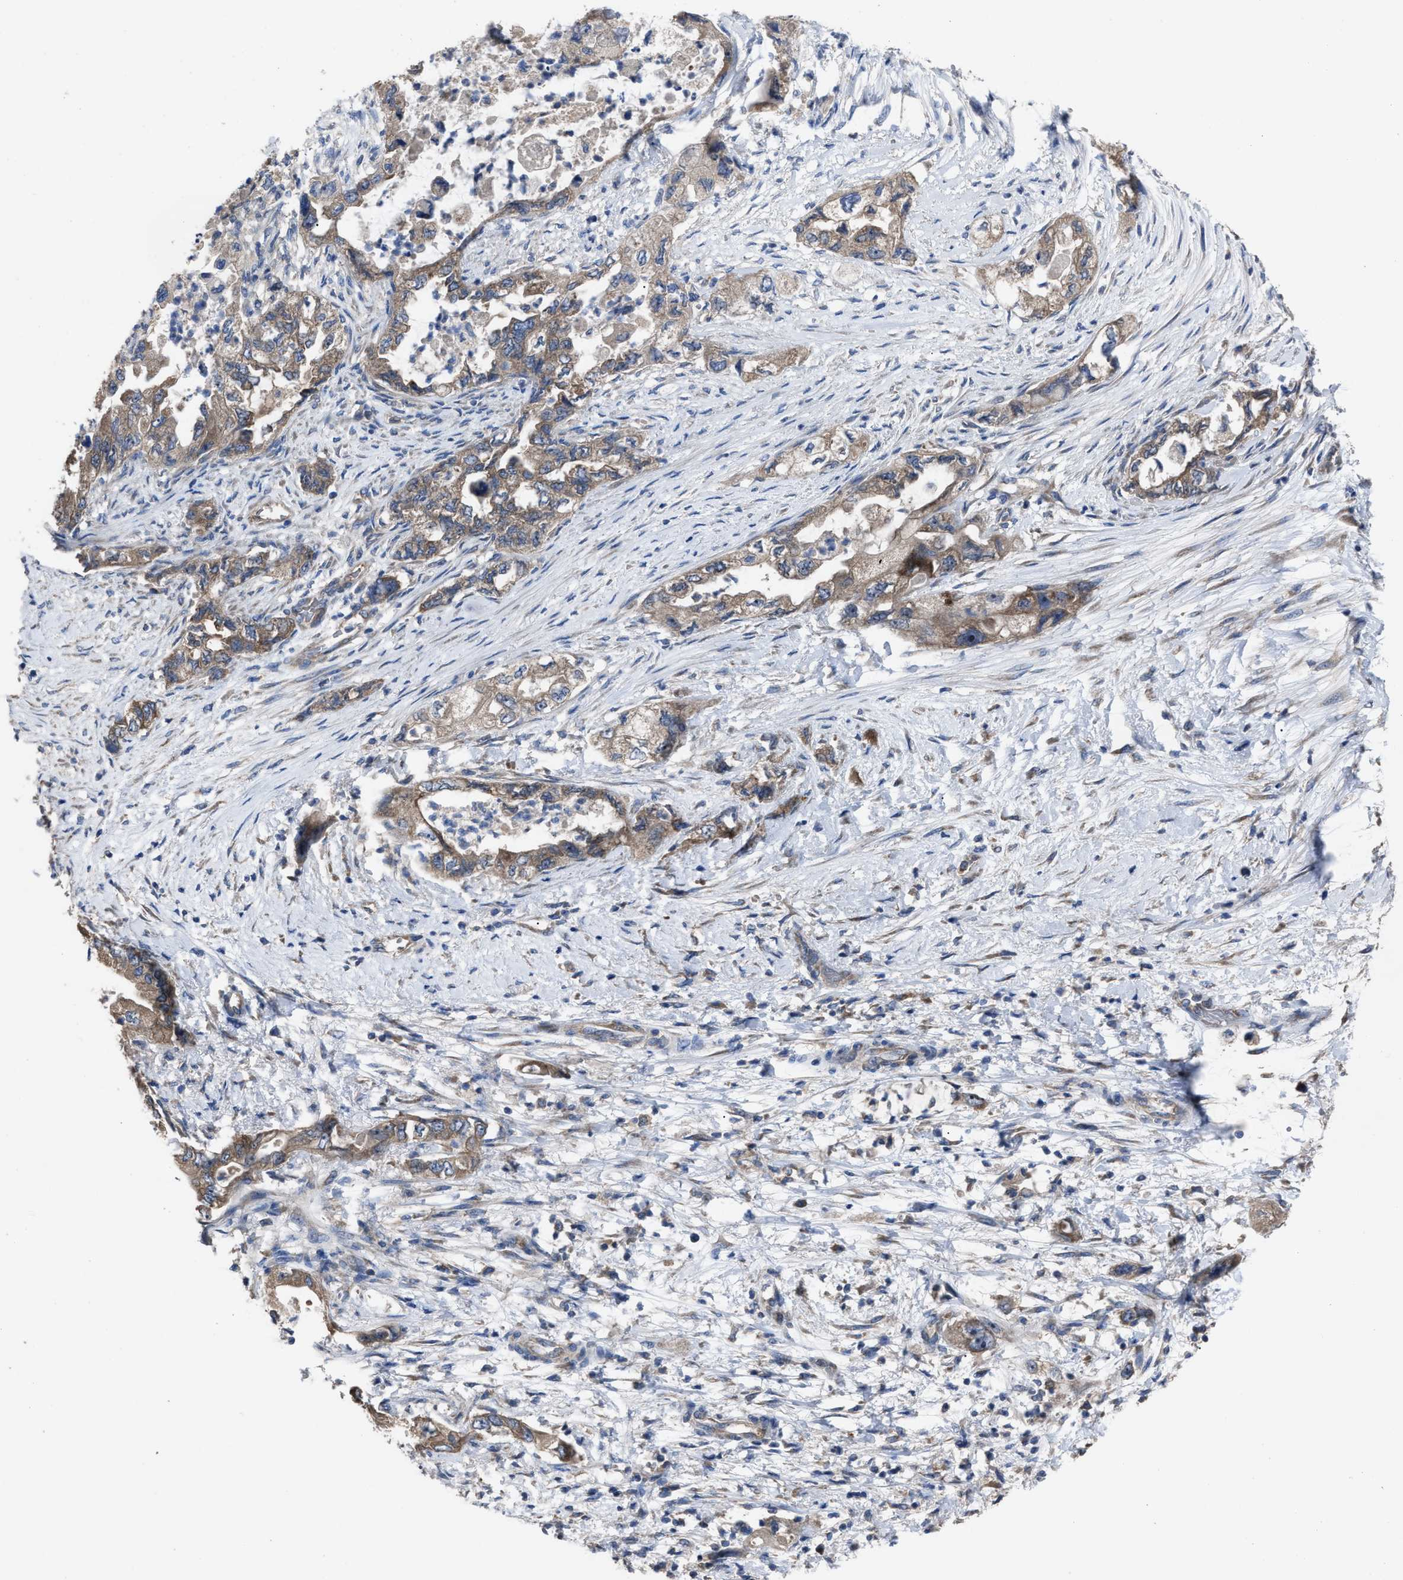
{"staining": {"intensity": "moderate", "quantity": ">75%", "location": "cytoplasmic/membranous"}, "tissue": "pancreatic cancer", "cell_type": "Tumor cells", "image_type": "cancer", "snomed": [{"axis": "morphology", "description": "Adenocarcinoma, NOS"}, {"axis": "topography", "description": "Pancreas"}], "caption": "Tumor cells show medium levels of moderate cytoplasmic/membranous expression in approximately >75% of cells in adenocarcinoma (pancreatic). The protein of interest is shown in brown color, while the nuclei are stained blue.", "gene": "UPF1", "patient": {"sex": "female", "age": 73}}